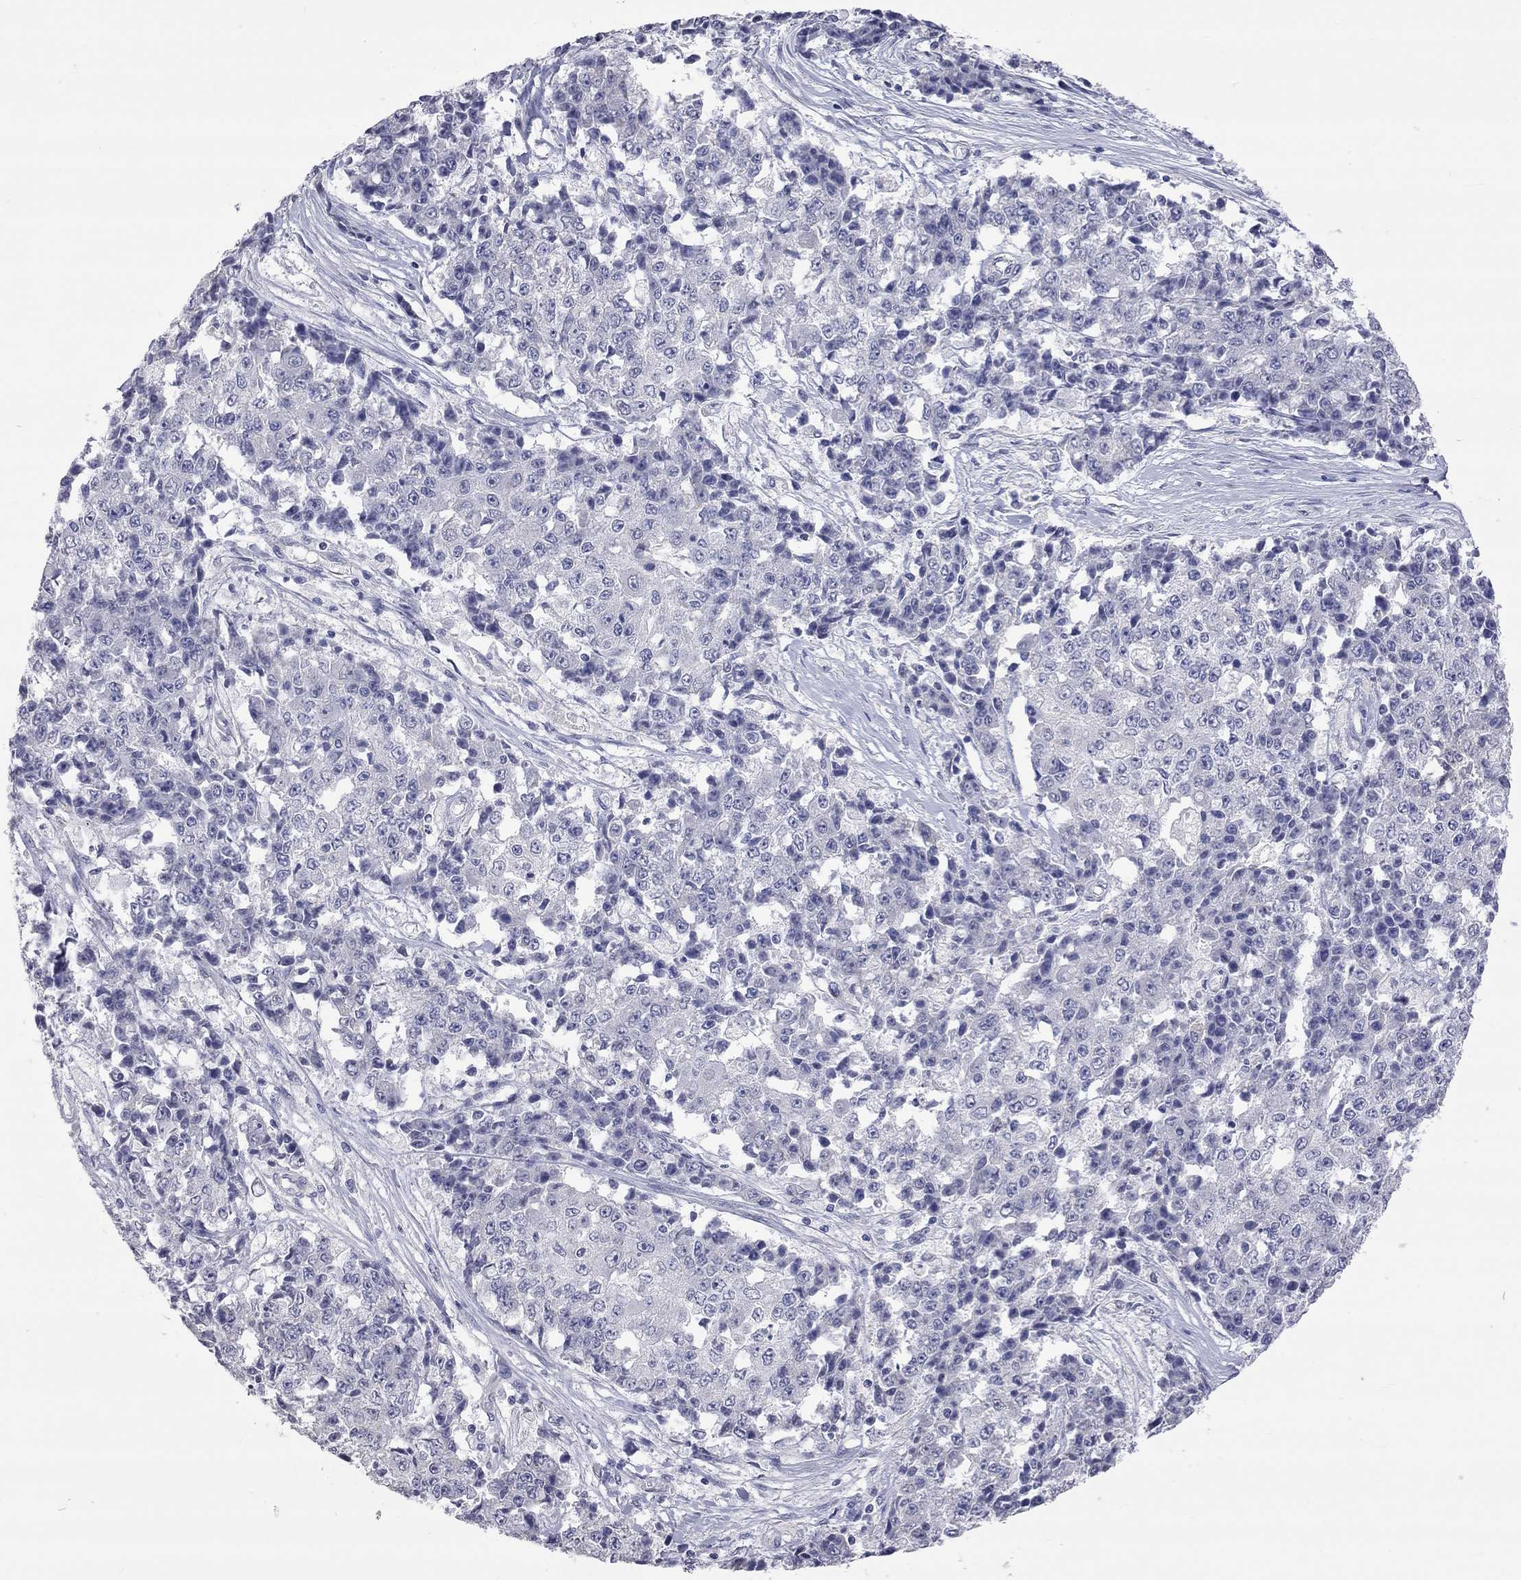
{"staining": {"intensity": "negative", "quantity": "none", "location": "none"}, "tissue": "ovarian cancer", "cell_type": "Tumor cells", "image_type": "cancer", "snomed": [{"axis": "morphology", "description": "Carcinoma, endometroid"}, {"axis": "topography", "description": "Ovary"}], "caption": "This is an immunohistochemistry histopathology image of human ovarian endometroid carcinoma. There is no positivity in tumor cells.", "gene": "OPRK1", "patient": {"sex": "female", "age": 42}}